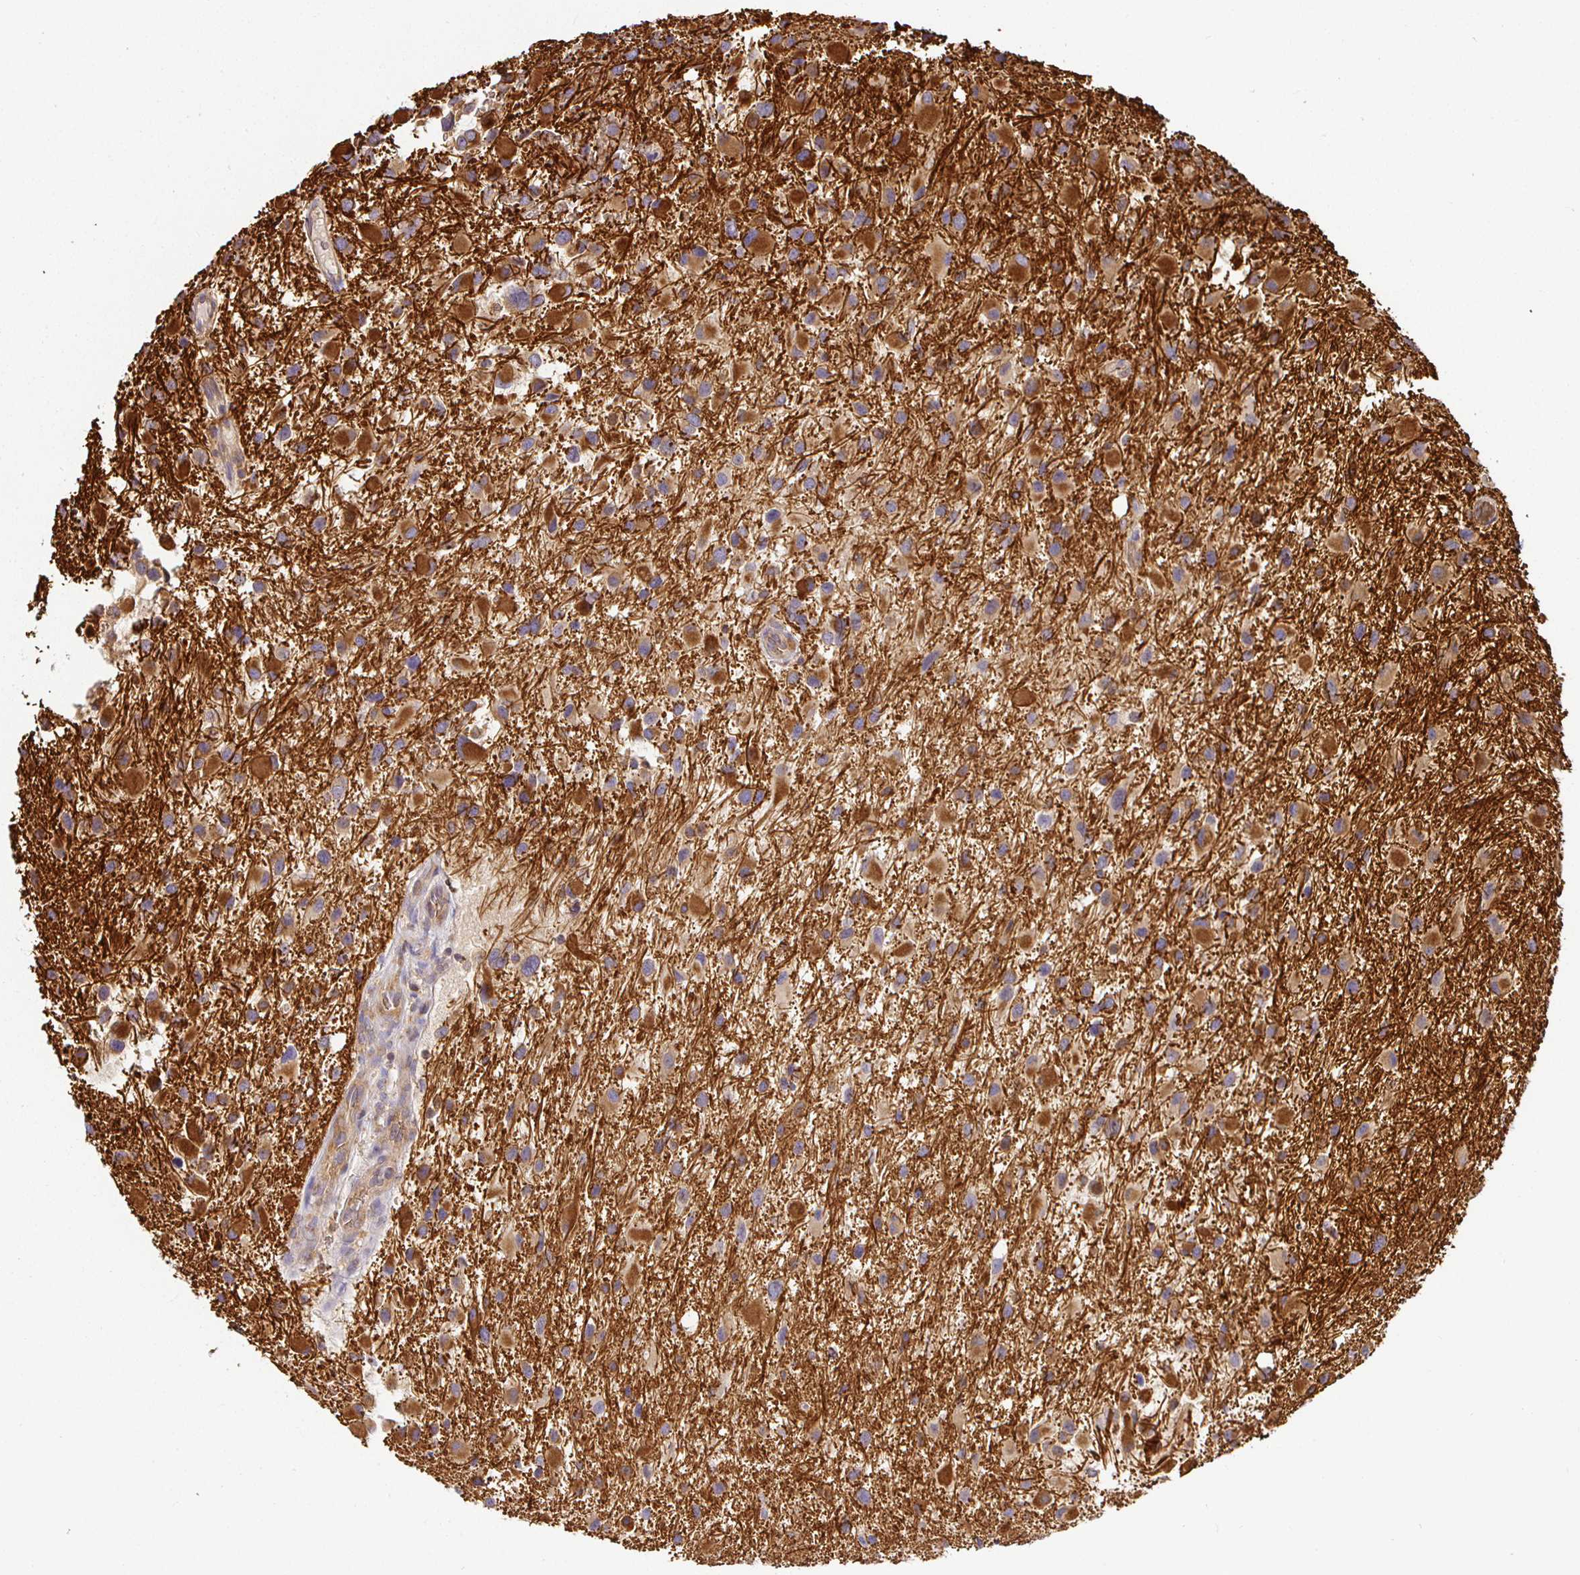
{"staining": {"intensity": "strong", "quantity": "25%-75%", "location": "cytoplasmic/membranous"}, "tissue": "glioma", "cell_type": "Tumor cells", "image_type": "cancer", "snomed": [{"axis": "morphology", "description": "Glioma, malignant, High grade"}, {"axis": "topography", "description": "Brain"}], "caption": "Malignant glioma (high-grade) tissue reveals strong cytoplasmic/membranous positivity in about 25%-75% of tumor cells, visualized by immunohistochemistry.", "gene": "IRAK1", "patient": {"sex": "female", "age": 40}}